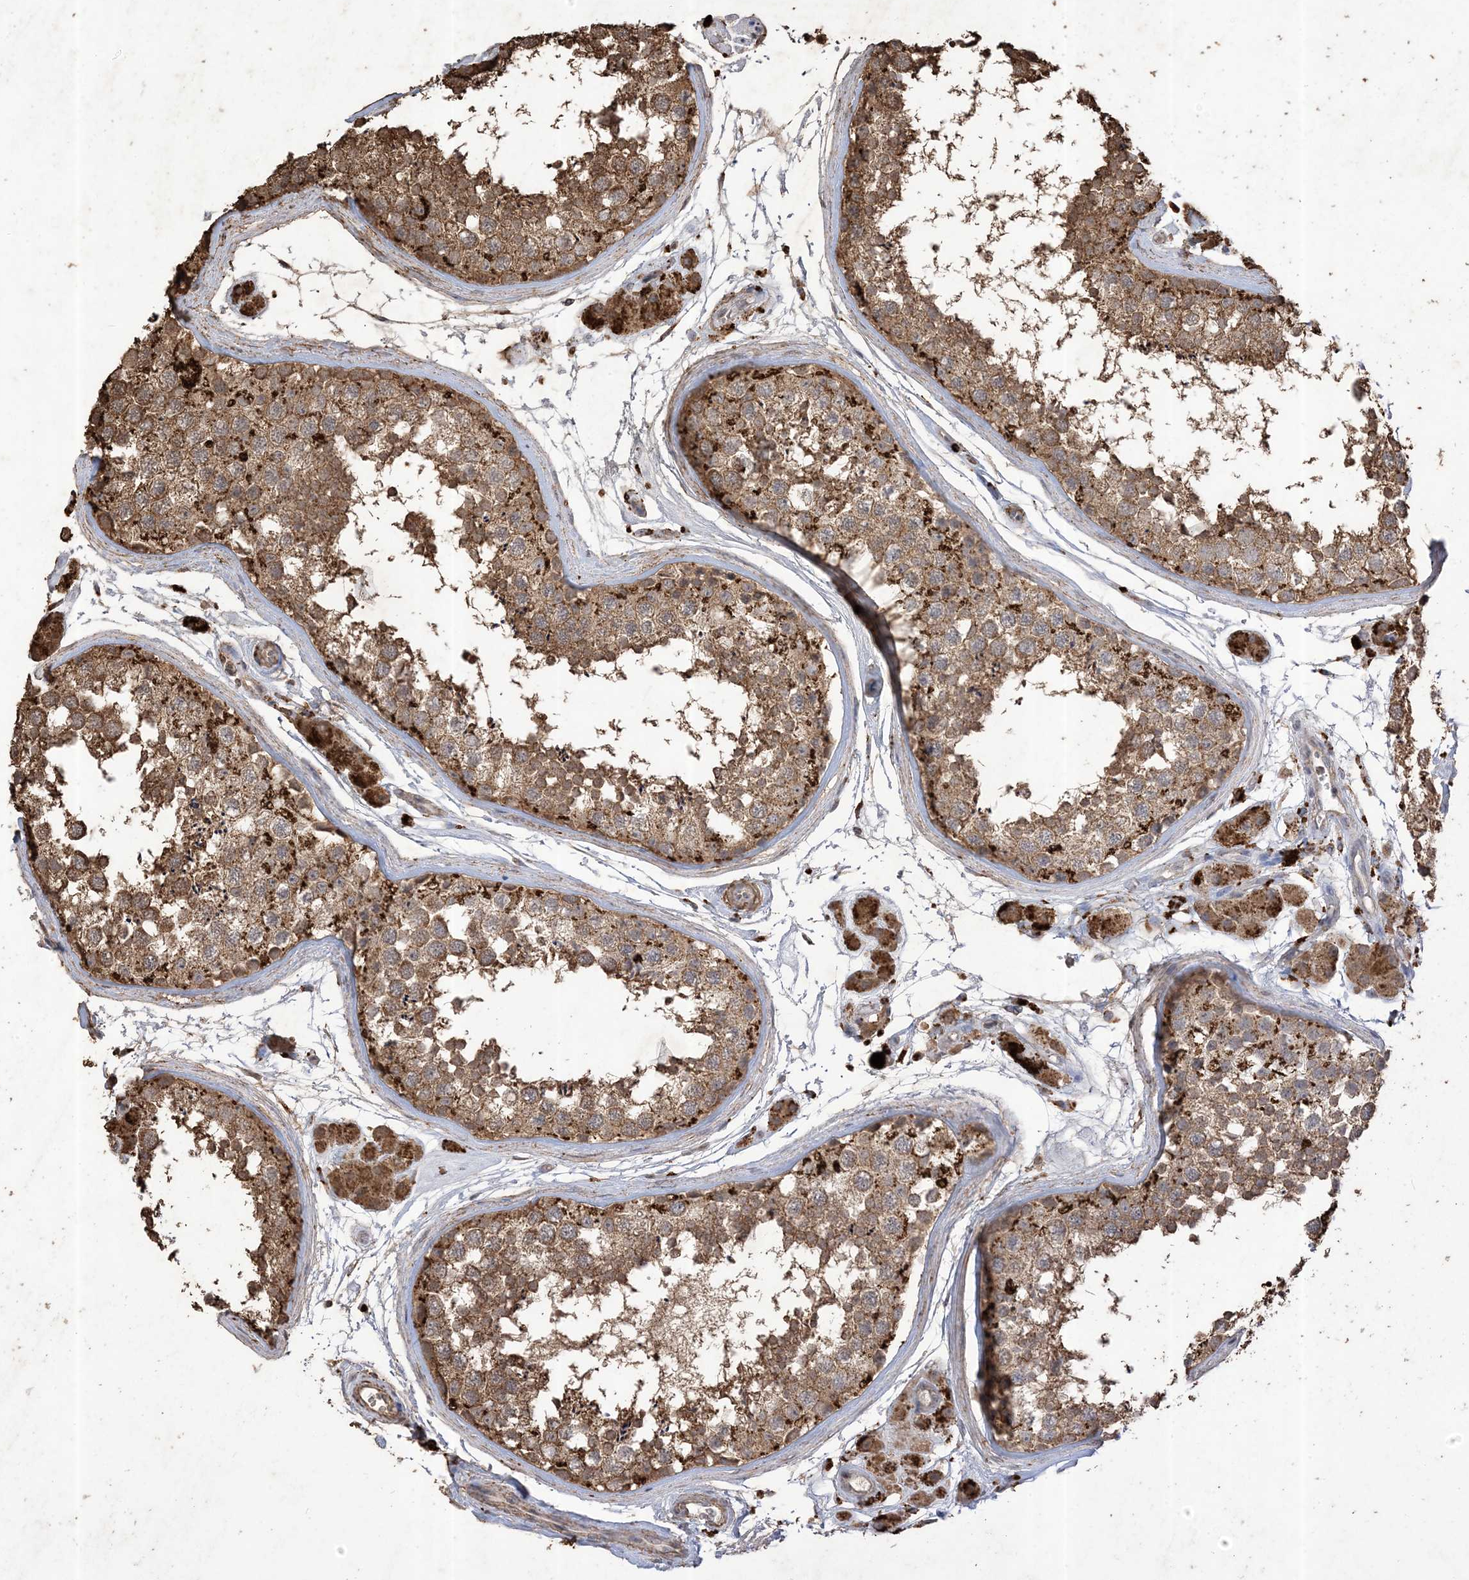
{"staining": {"intensity": "moderate", "quantity": ">75%", "location": "cytoplasmic/membranous"}, "tissue": "testis", "cell_type": "Cells in seminiferous ducts", "image_type": "normal", "snomed": [{"axis": "morphology", "description": "Normal tissue, NOS"}, {"axis": "topography", "description": "Testis"}], "caption": "Immunohistochemistry (DAB) staining of normal human testis displays moderate cytoplasmic/membranous protein expression in approximately >75% of cells in seminiferous ducts.", "gene": "HPS4", "patient": {"sex": "male", "age": 56}}